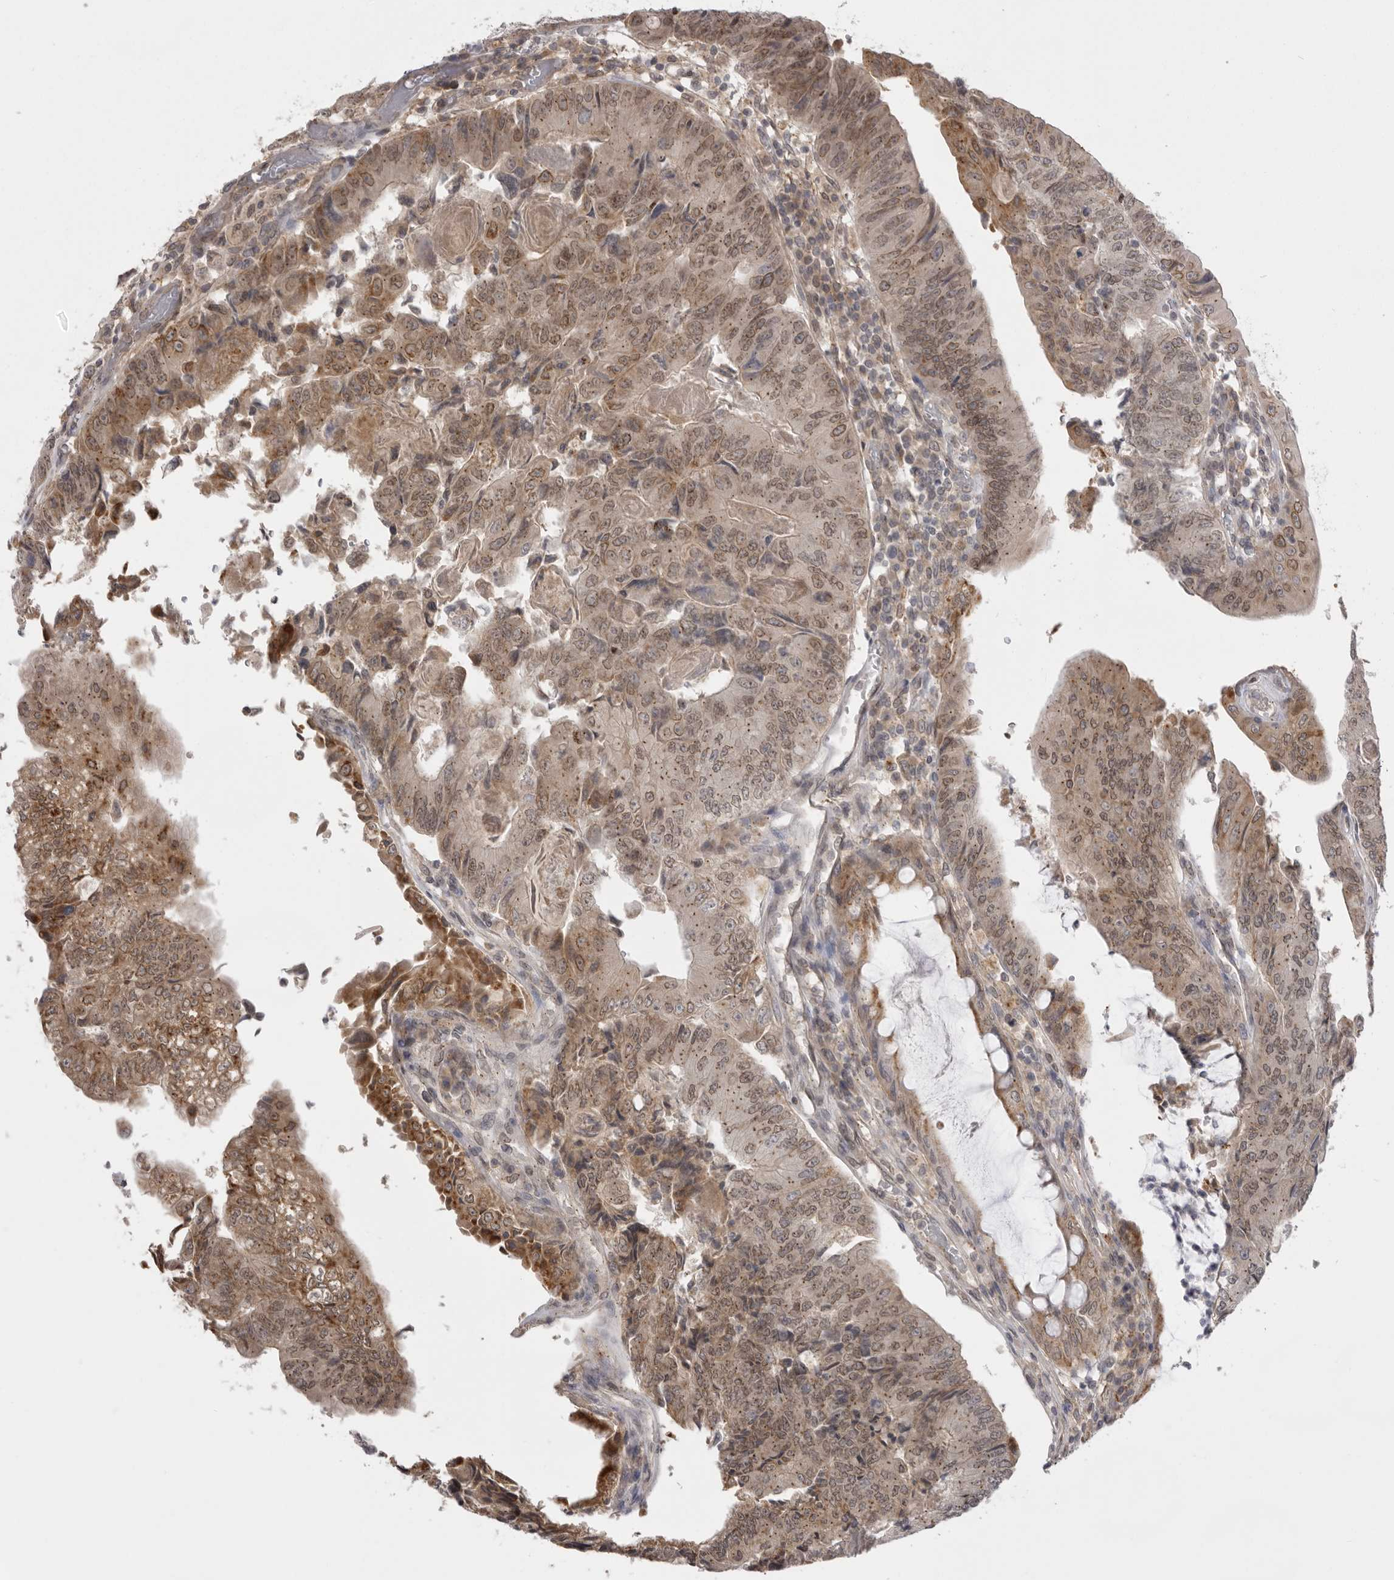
{"staining": {"intensity": "moderate", "quantity": ">75%", "location": "cytoplasmic/membranous,nuclear"}, "tissue": "colorectal cancer", "cell_type": "Tumor cells", "image_type": "cancer", "snomed": [{"axis": "morphology", "description": "Adenocarcinoma, NOS"}, {"axis": "topography", "description": "Colon"}], "caption": "Moderate cytoplasmic/membranous and nuclear protein staining is present in approximately >75% of tumor cells in colorectal adenocarcinoma.", "gene": "TLR3", "patient": {"sex": "female", "age": 67}}